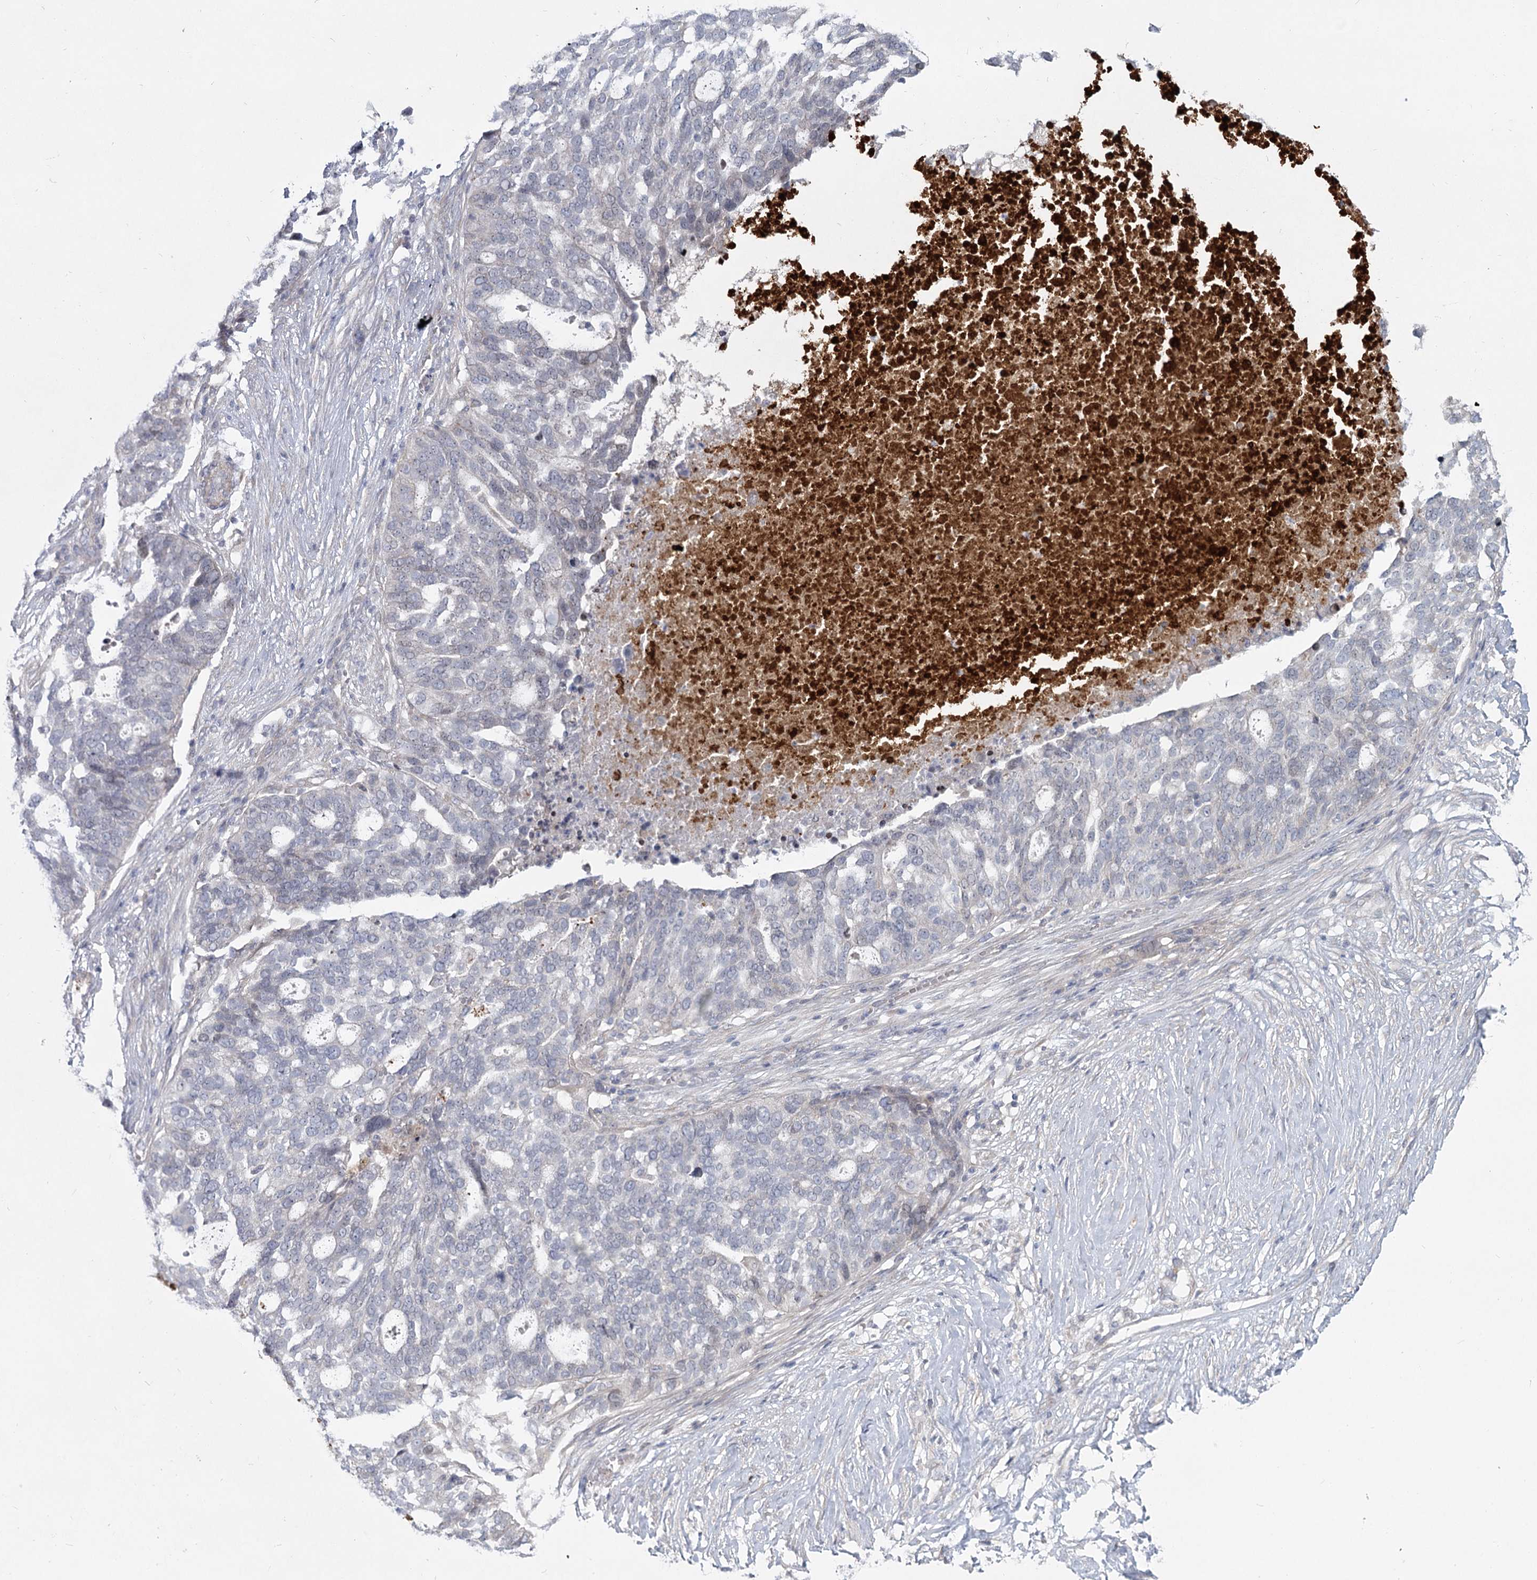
{"staining": {"intensity": "negative", "quantity": "none", "location": "none"}, "tissue": "ovarian cancer", "cell_type": "Tumor cells", "image_type": "cancer", "snomed": [{"axis": "morphology", "description": "Cystadenocarcinoma, serous, NOS"}, {"axis": "topography", "description": "Ovary"}], "caption": "Protein analysis of ovarian cancer demonstrates no significant staining in tumor cells. The staining was performed using DAB (3,3'-diaminobenzidine) to visualize the protein expression in brown, while the nuclei were stained in blue with hematoxylin (Magnification: 20x).", "gene": "SPINK13", "patient": {"sex": "female", "age": 59}}